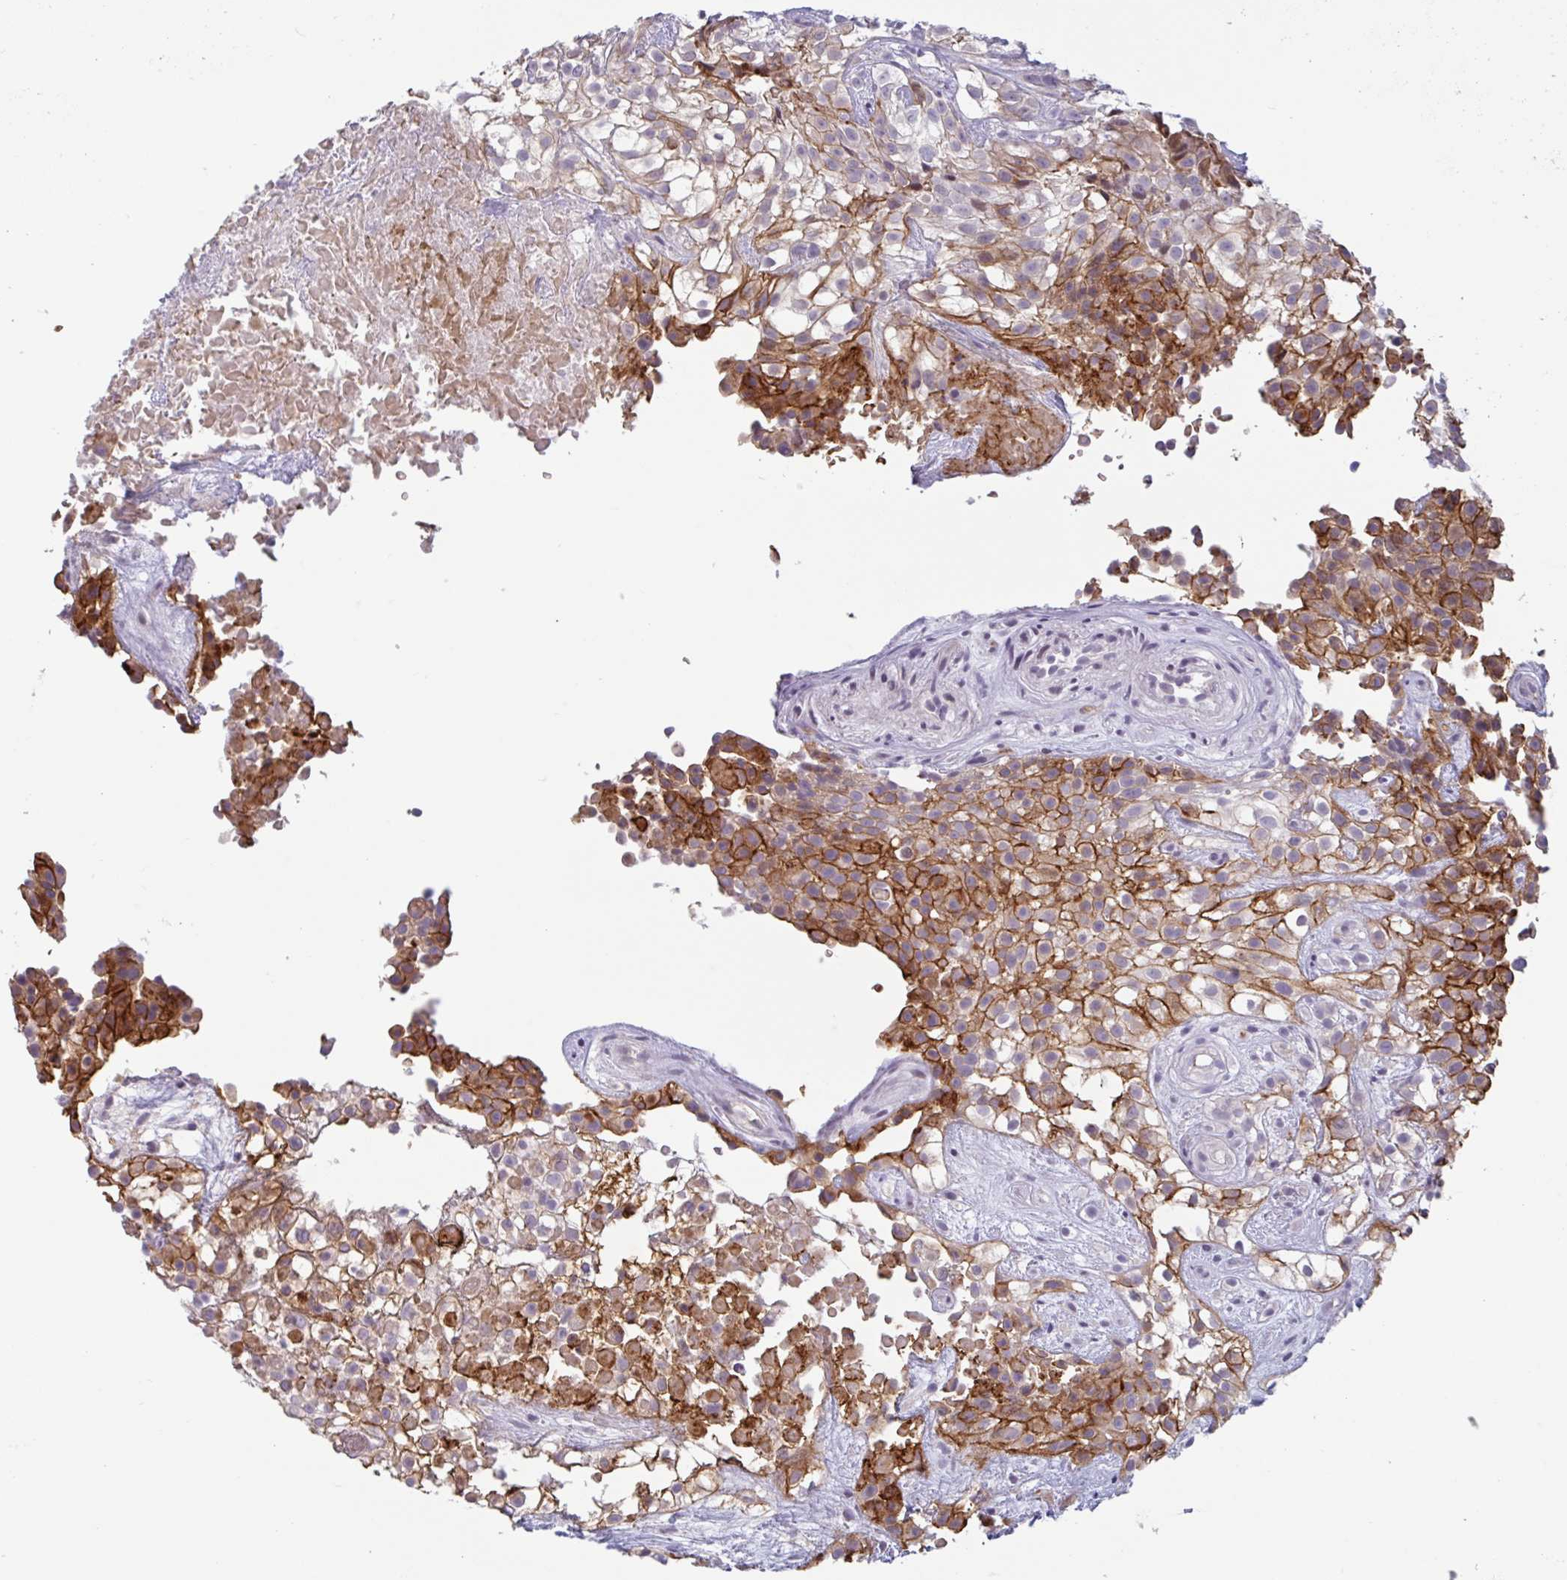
{"staining": {"intensity": "strong", "quantity": ">75%", "location": "cytoplasmic/membranous"}, "tissue": "urothelial cancer", "cell_type": "Tumor cells", "image_type": "cancer", "snomed": [{"axis": "morphology", "description": "Urothelial carcinoma, High grade"}, {"axis": "topography", "description": "Urinary bladder"}], "caption": "Immunohistochemistry (IHC) of urothelial cancer demonstrates high levels of strong cytoplasmic/membranous staining in about >75% of tumor cells.", "gene": "RHAG", "patient": {"sex": "male", "age": 56}}